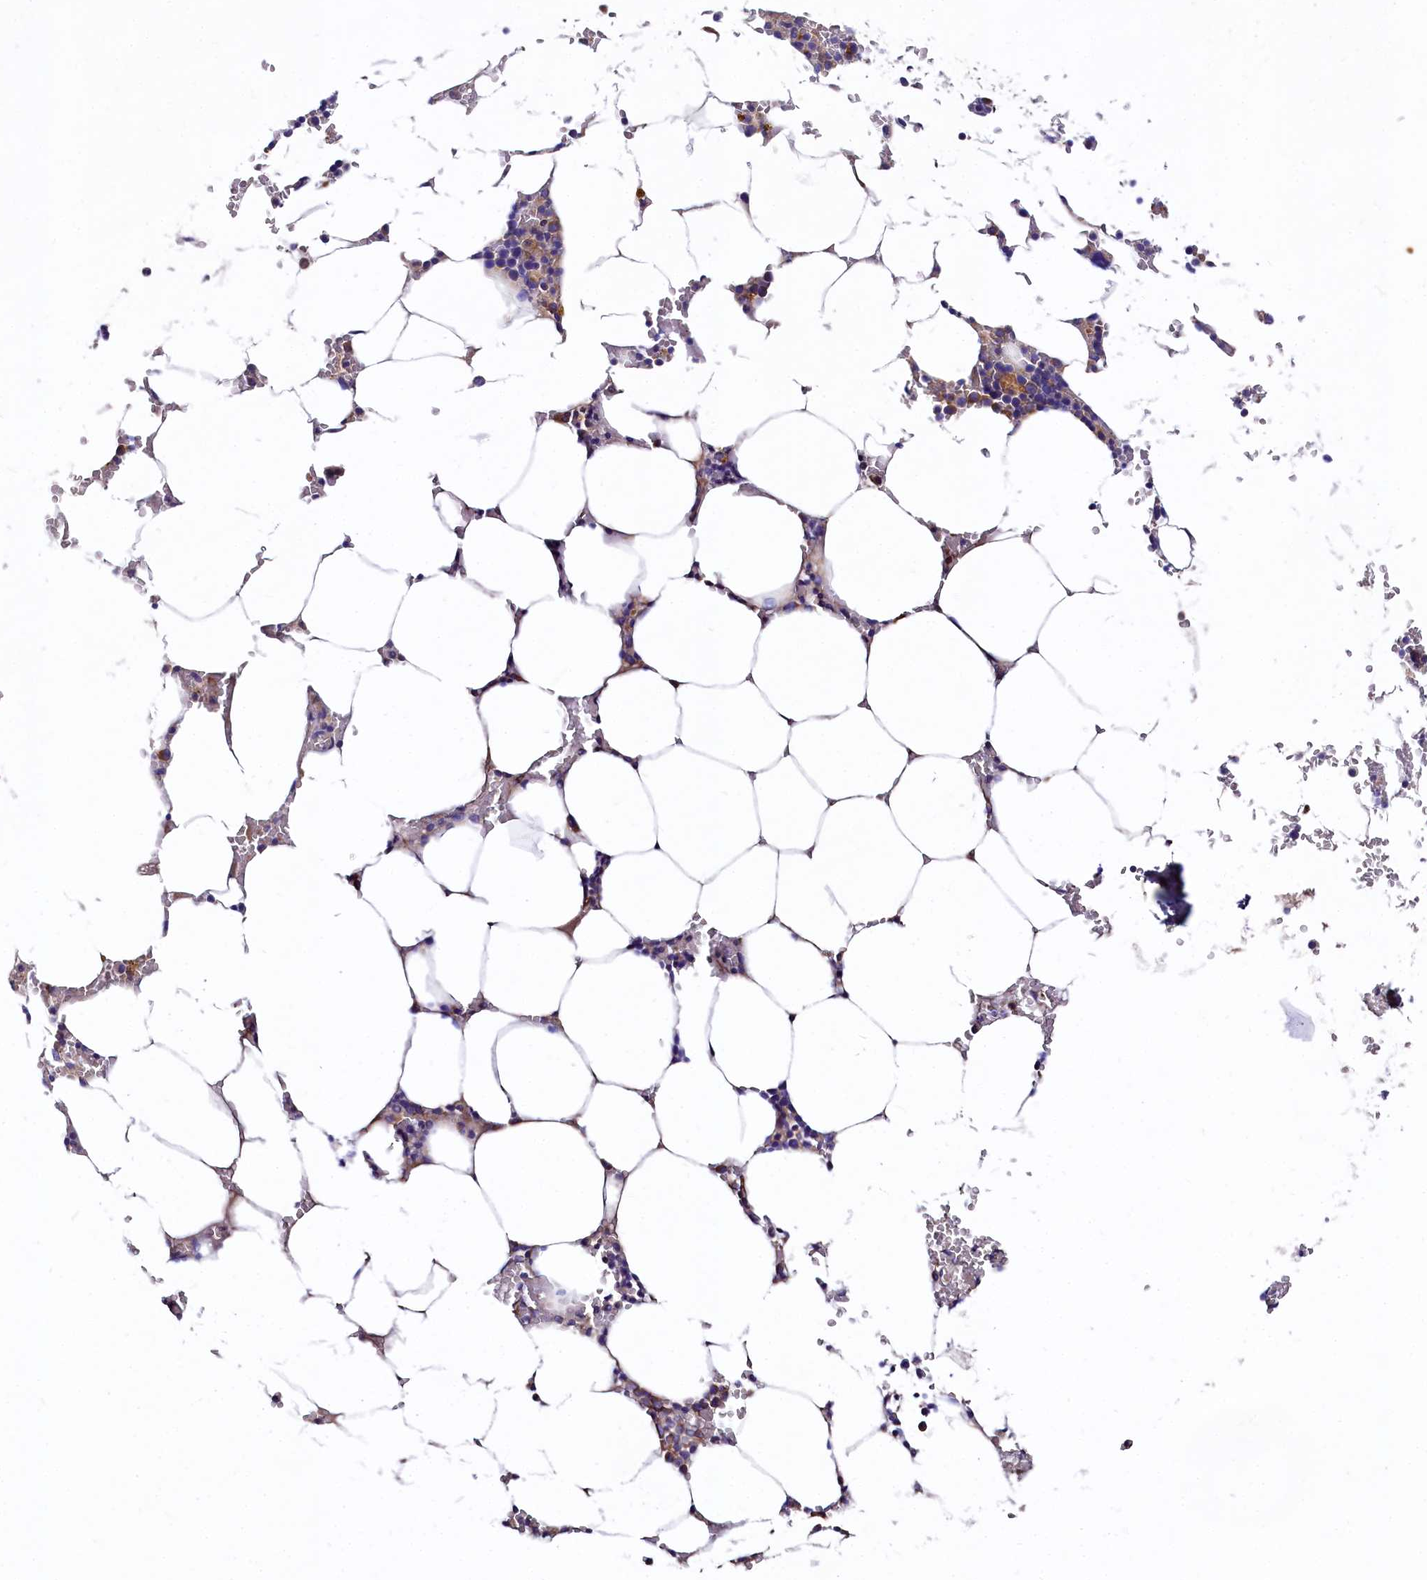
{"staining": {"intensity": "moderate", "quantity": "<25%", "location": "cytoplasmic/membranous"}, "tissue": "bone marrow", "cell_type": "Hematopoietic cells", "image_type": "normal", "snomed": [{"axis": "morphology", "description": "Normal tissue, NOS"}, {"axis": "topography", "description": "Bone marrow"}], "caption": "Moderate cytoplasmic/membranous expression is seen in about <25% of hematopoietic cells in unremarkable bone marrow.", "gene": "QARS1", "patient": {"sex": "male", "age": 70}}